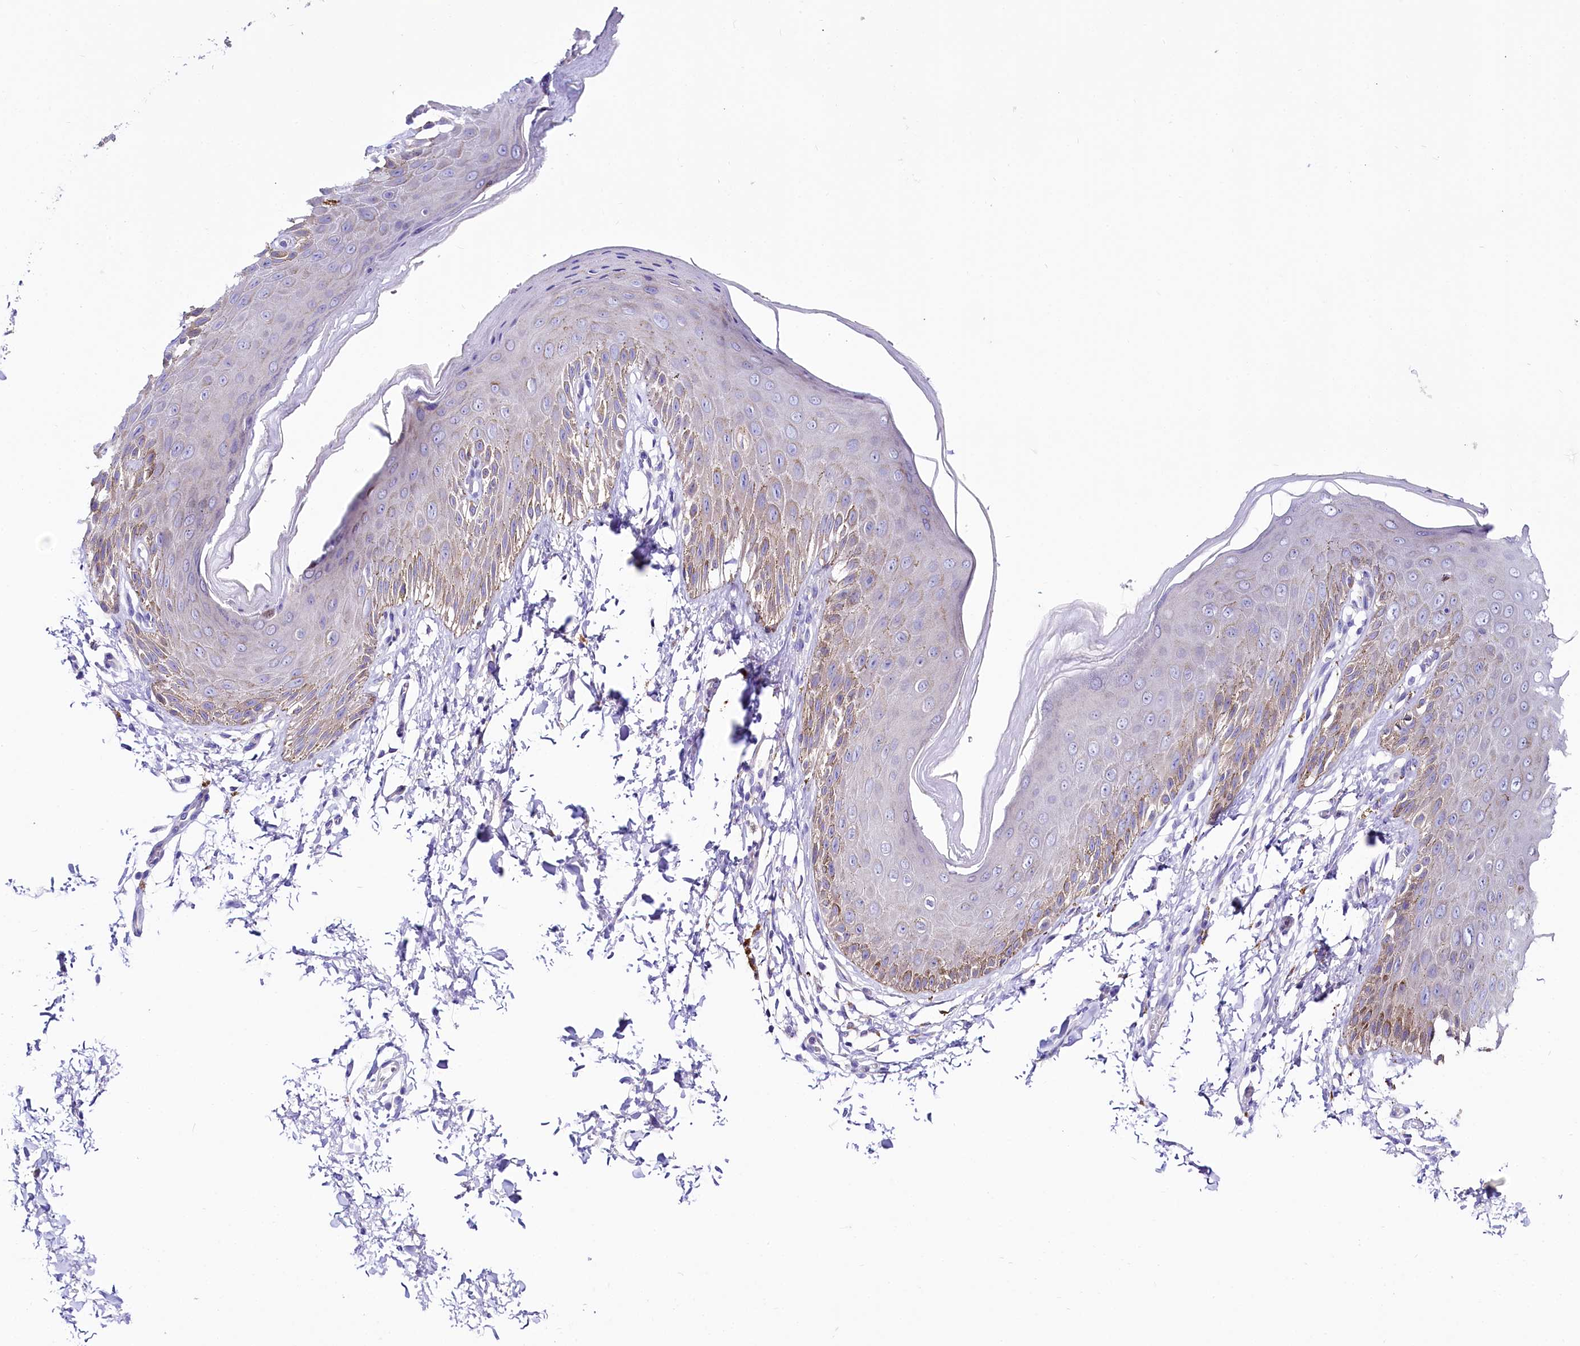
{"staining": {"intensity": "moderate", "quantity": "<25%", "location": "cytoplasmic/membranous"}, "tissue": "skin", "cell_type": "Epidermal cells", "image_type": "normal", "snomed": [{"axis": "morphology", "description": "Normal tissue, NOS"}, {"axis": "topography", "description": "Anal"}], "caption": "Moderate cytoplasmic/membranous staining for a protein is appreciated in about <25% of epidermal cells of benign skin using immunohistochemistry (IHC).", "gene": "ABHD5", "patient": {"sex": "male", "age": 44}}